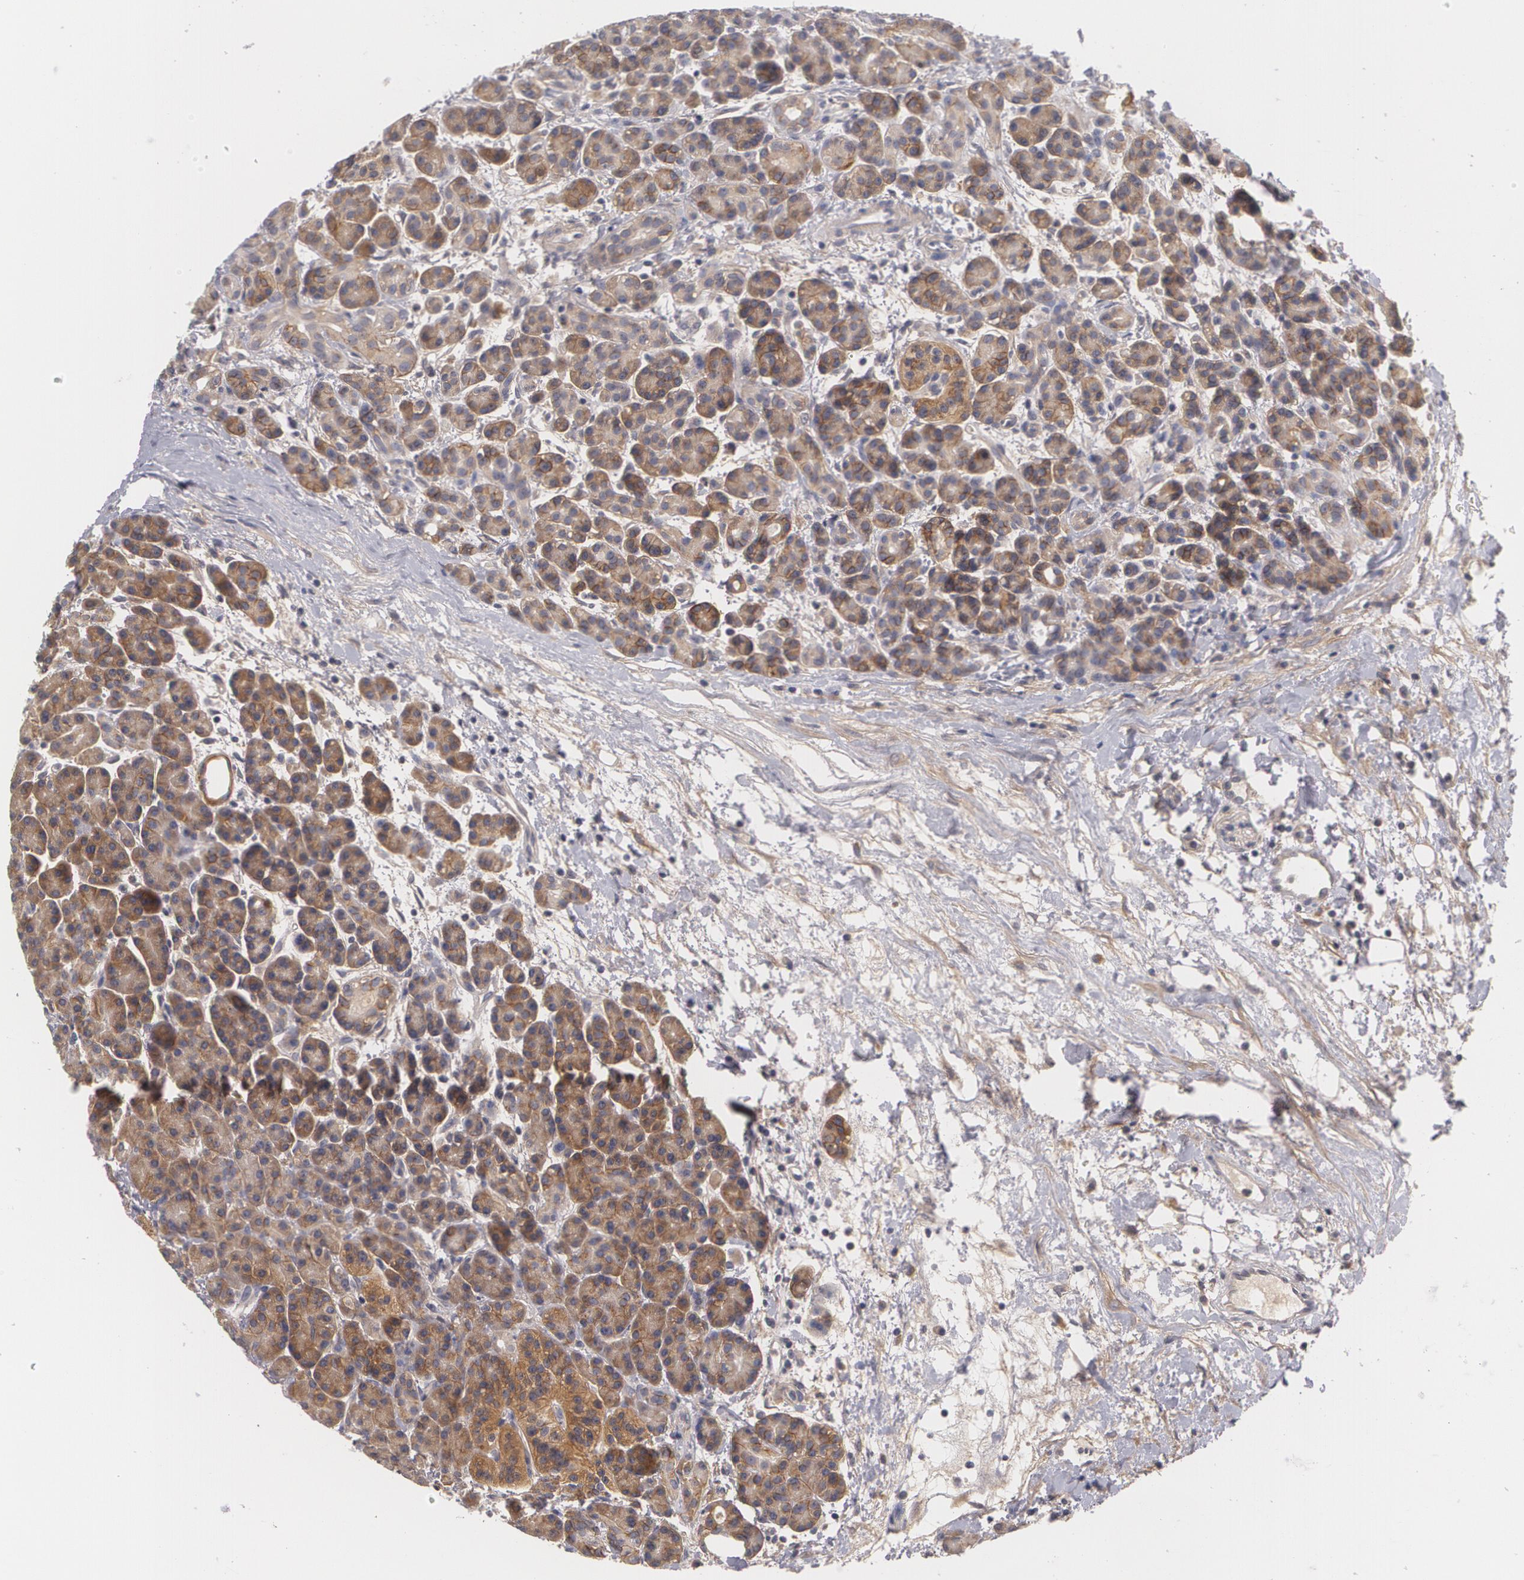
{"staining": {"intensity": "strong", "quantity": ">75%", "location": "cytoplasmic/membranous"}, "tissue": "pancreas", "cell_type": "Exocrine glandular cells", "image_type": "normal", "snomed": [{"axis": "morphology", "description": "Normal tissue, NOS"}, {"axis": "topography", "description": "Pancreas"}], "caption": "This histopathology image exhibits benign pancreas stained with IHC to label a protein in brown. The cytoplasmic/membranous of exocrine glandular cells show strong positivity for the protein. Nuclei are counter-stained blue.", "gene": "CASK", "patient": {"sex": "female", "age": 77}}